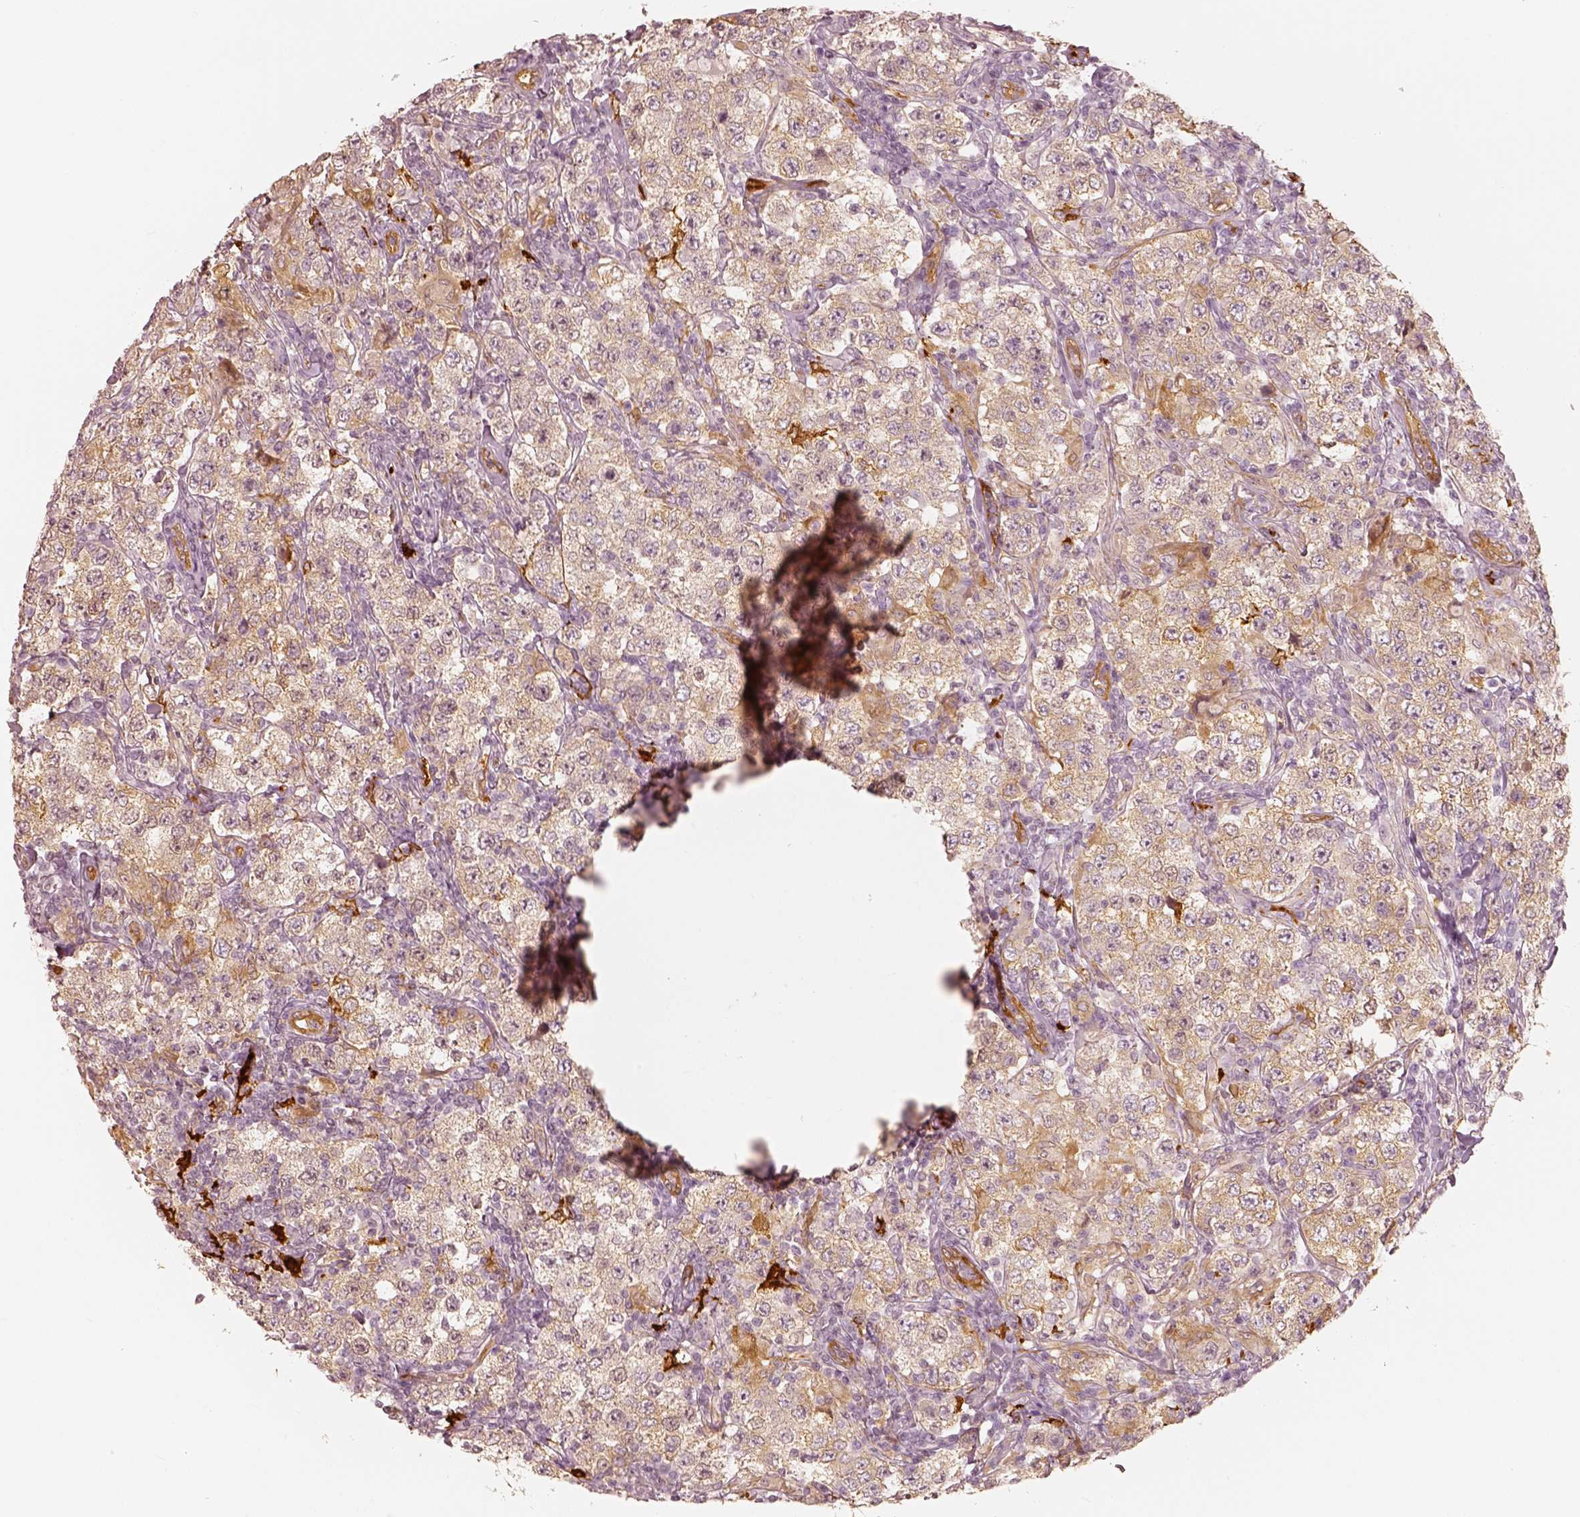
{"staining": {"intensity": "weak", "quantity": ">75%", "location": "cytoplasmic/membranous"}, "tissue": "testis cancer", "cell_type": "Tumor cells", "image_type": "cancer", "snomed": [{"axis": "morphology", "description": "Seminoma, NOS"}, {"axis": "morphology", "description": "Carcinoma, Embryonal, NOS"}, {"axis": "topography", "description": "Testis"}], "caption": "The micrograph demonstrates staining of testis cancer (embryonal carcinoma), revealing weak cytoplasmic/membranous protein positivity (brown color) within tumor cells.", "gene": "FSCN1", "patient": {"sex": "male", "age": 41}}